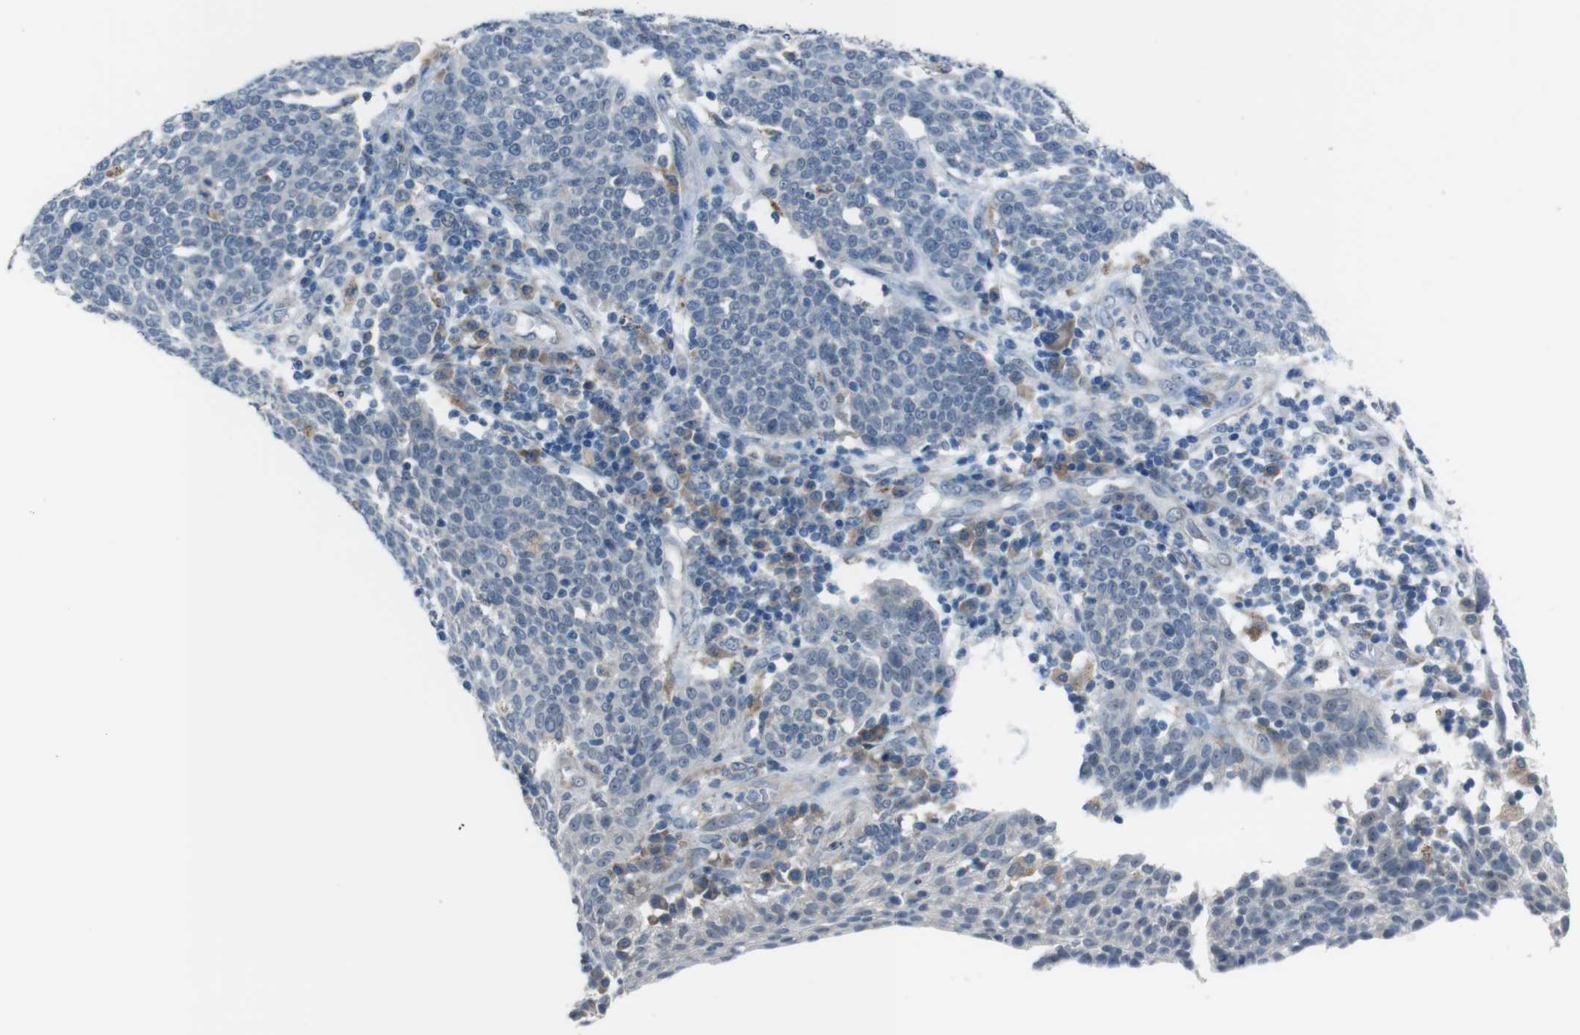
{"staining": {"intensity": "negative", "quantity": "none", "location": "none"}, "tissue": "cervical cancer", "cell_type": "Tumor cells", "image_type": "cancer", "snomed": [{"axis": "morphology", "description": "Squamous cell carcinoma, NOS"}, {"axis": "topography", "description": "Cervix"}], "caption": "A micrograph of cervical cancer (squamous cell carcinoma) stained for a protein exhibits no brown staining in tumor cells.", "gene": "CDH22", "patient": {"sex": "female", "age": 34}}